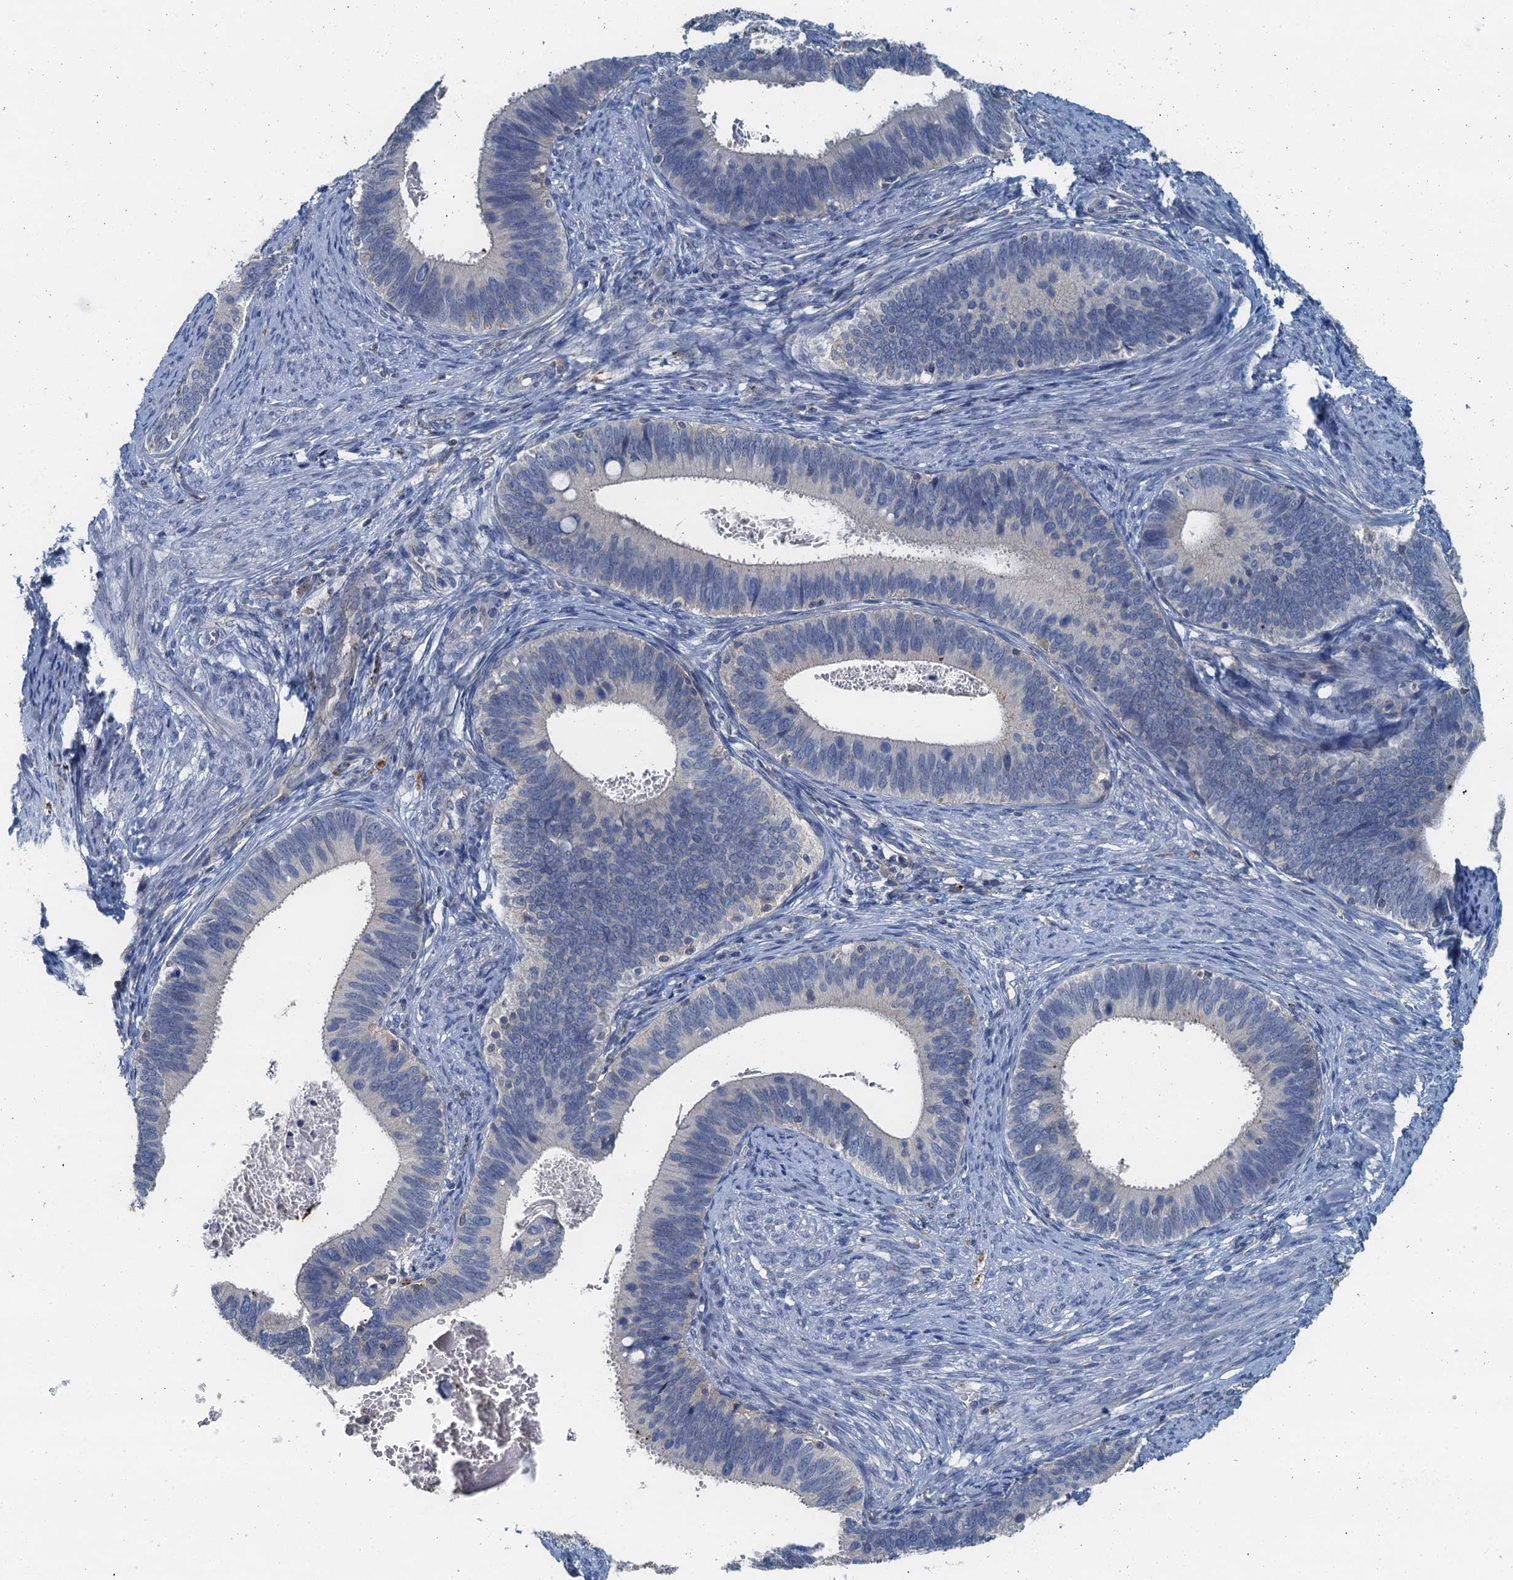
{"staining": {"intensity": "negative", "quantity": "none", "location": "none"}, "tissue": "cervical cancer", "cell_type": "Tumor cells", "image_type": "cancer", "snomed": [{"axis": "morphology", "description": "Adenocarcinoma, NOS"}, {"axis": "topography", "description": "Cervix"}], "caption": "Human adenocarcinoma (cervical) stained for a protein using IHC displays no expression in tumor cells.", "gene": "THAP10", "patient": {"sex": "female", "age": 42}}